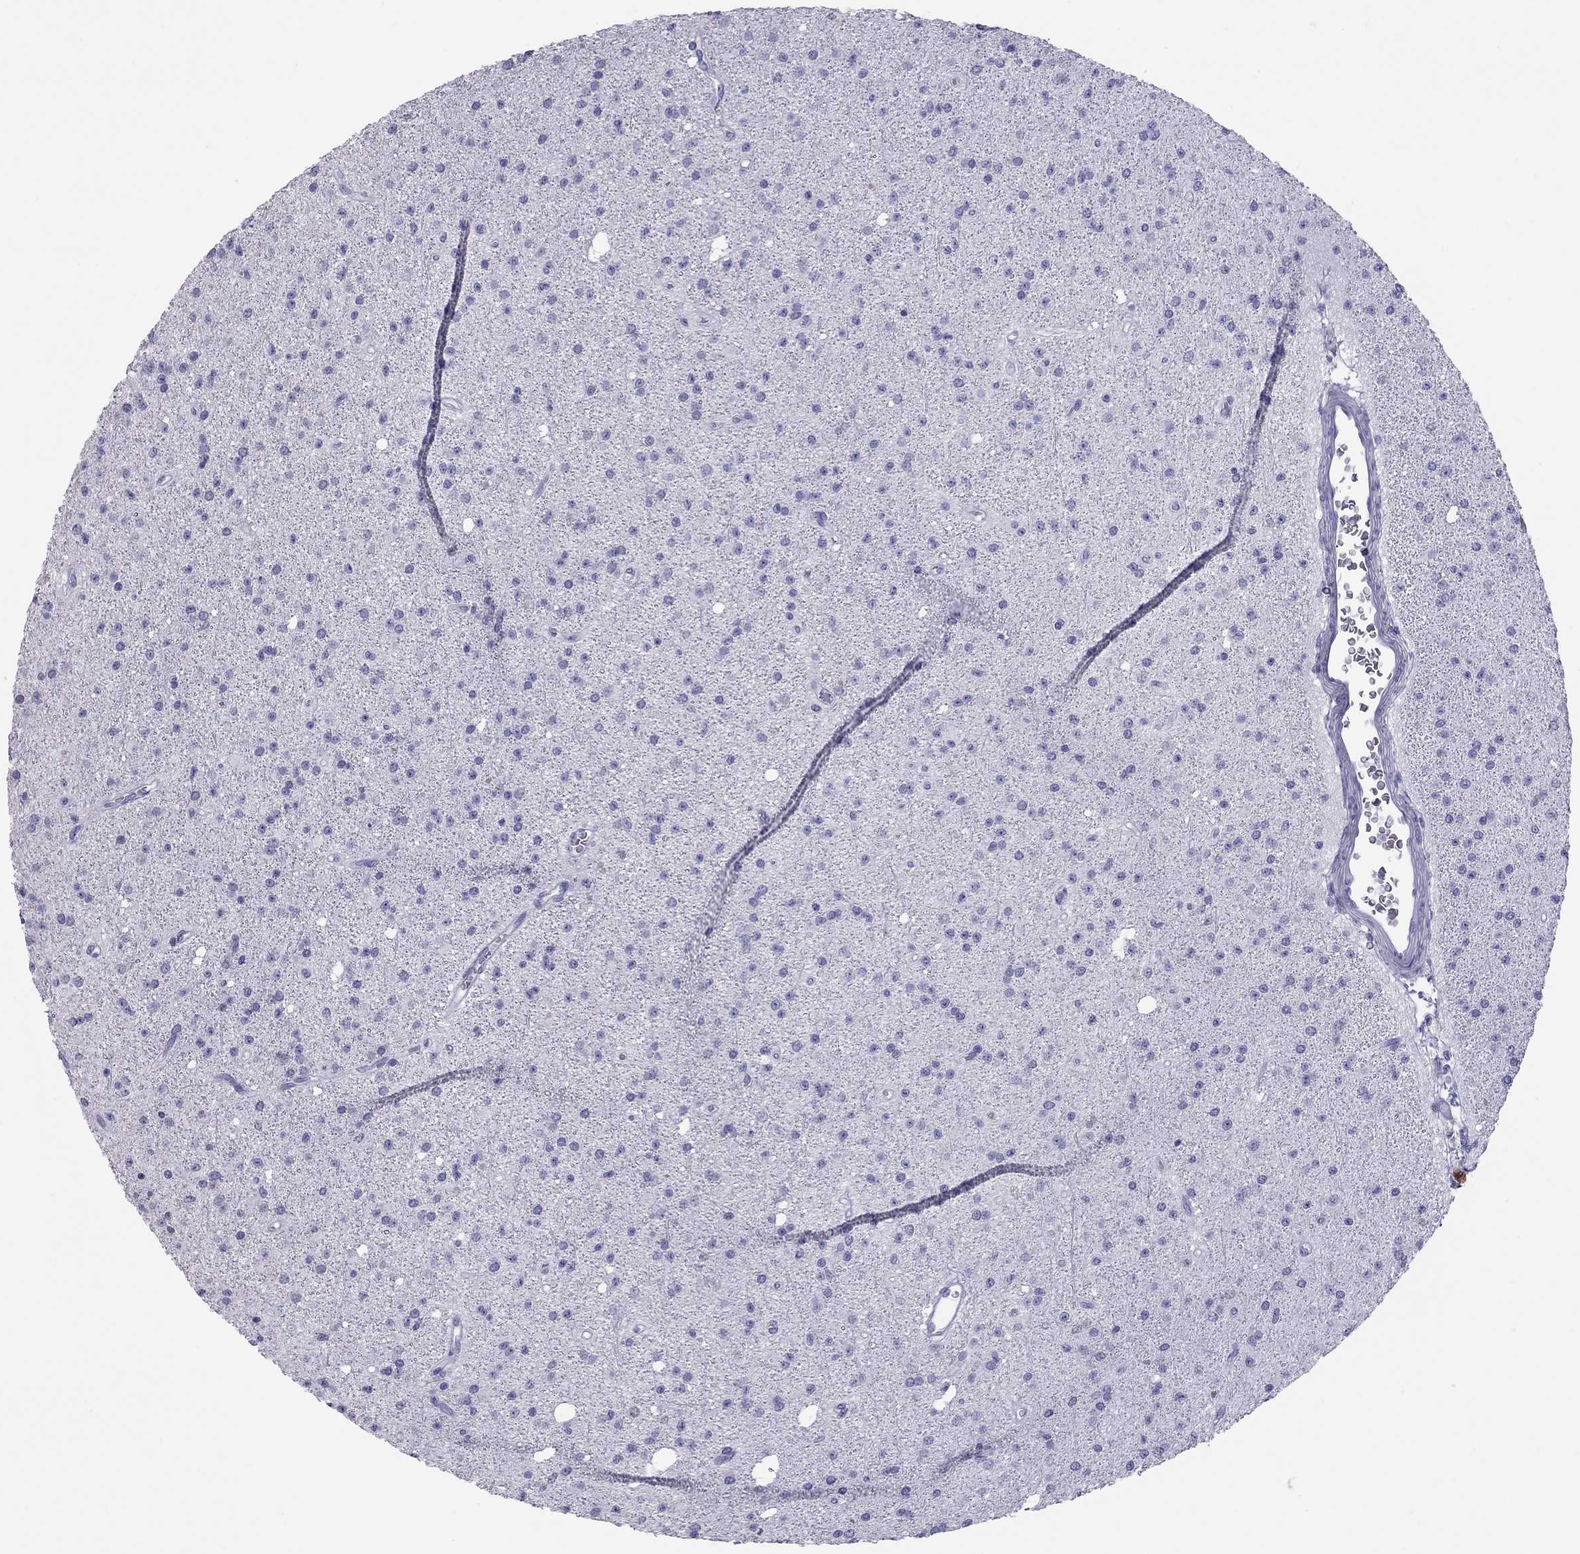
{"staining": {"intensity": "negative", "quantity": "none", "location": "none"}, "tissue": "glioma", "cell_type": "Tumor cells", "image_type": "cancer", "snomed": [{"axis": "morphology", "description": "Glioma, malignant, Low grade"}, {"axis": "topography", "description": "Brain"}], "caption": "Micrograph shows no significant protein positivity in tumor cells of glioma. The staining was performed using DAB (3,3'-diaminobenzidine) to visualize the protein expression in brown, while the nuclei were stained in blue with hematoxylin (Magnification: 20x).", "gene": "STAG3", "patient": {"sex": "male", "age": 27}}